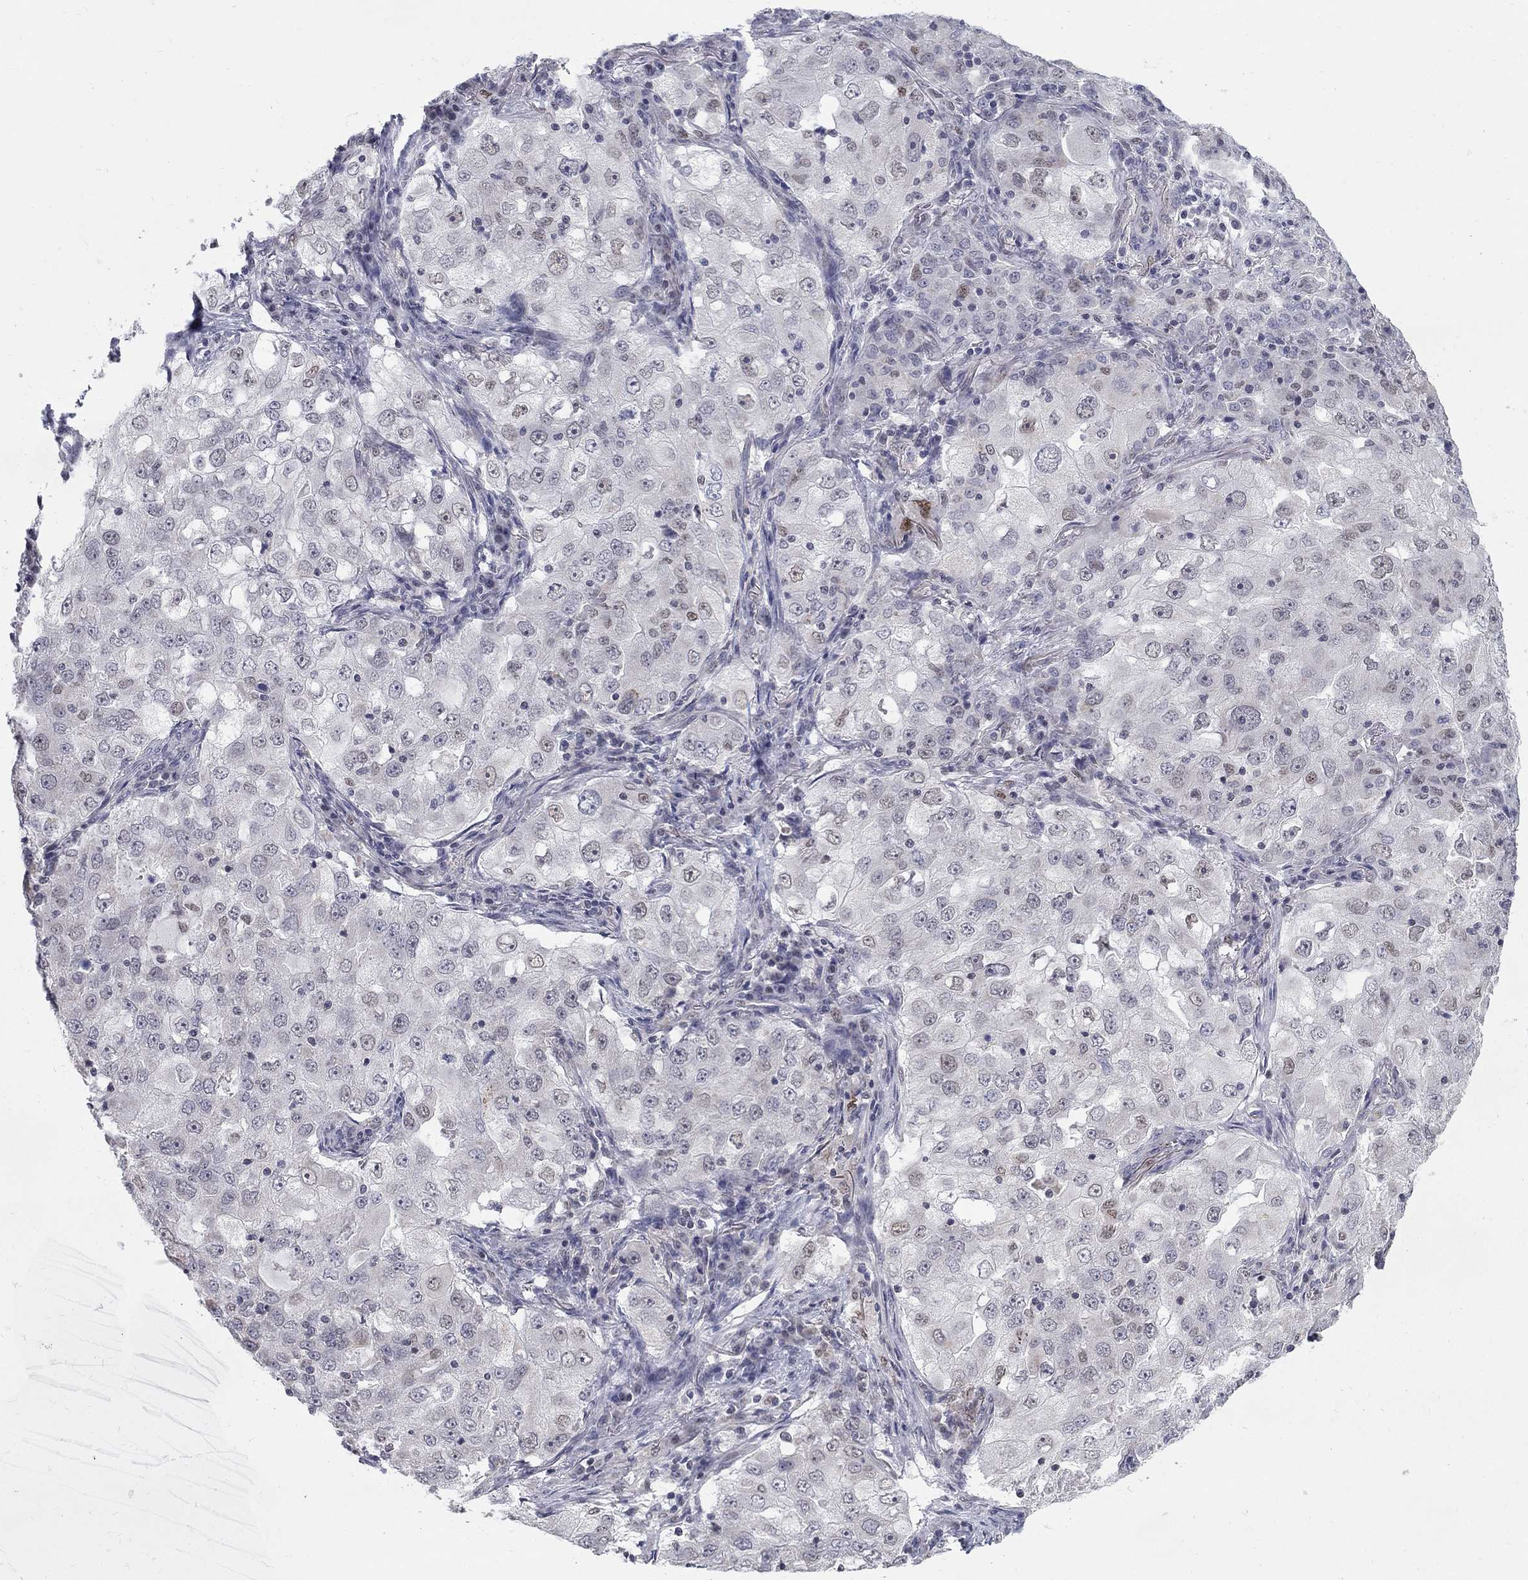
{"staining": {"intensity": "negative", "quantity": "none", "location": "none"}, "tissue": "lung cancer", "cell_type": "Tumor cells", "image_type": "cancer", "snomed": [{"axis": "morphology", "description": "Adenocarcinoma, NOS"}, {"axis": "topography", "description": "Lung"}], "caption": "Tumor cells are negative for brown protein staining in lung cancer (adenocarcinoma). (DAB immunohistochemistry visualized using brightfield microscopy, high magnification).", "gene": "GCFC2", "patient": {"sex": "female", "age": 61}}